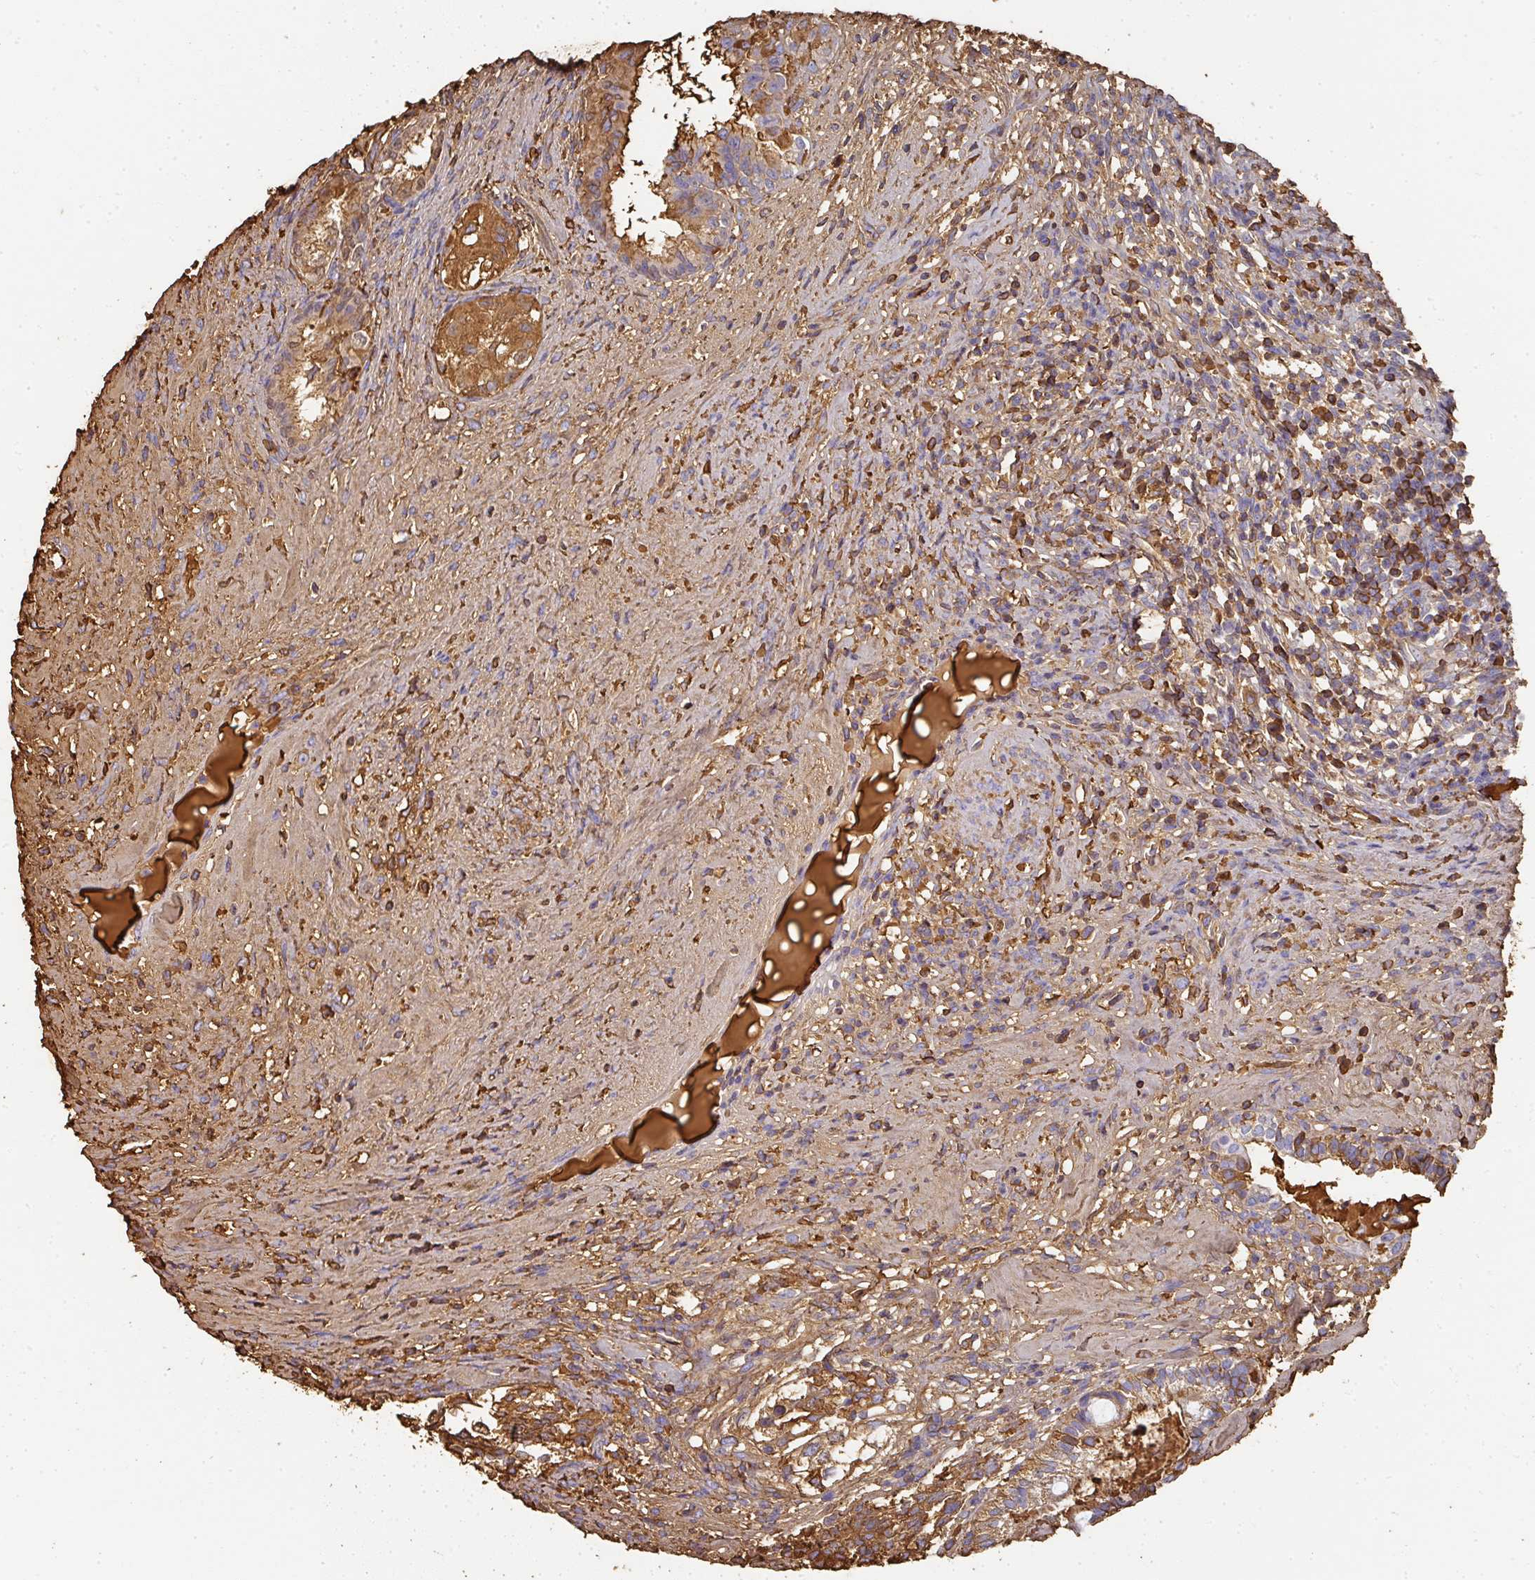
{"staining": {"intensity": "moderate", "quantity": ">75%", "location": "cytoplasmic/membranous"}, "tissue": "testis cancer", "cell_type": "Tumor cells", "image_type": "cancer", "snomed": [{"axis": "morphology", "description": "Seminoma, NOS"}, {"axis": "morphology", "description": "Carcinoma, Embryonal, NOS"}, {"axis": "topography", "description": "Testis"}], "caption": "Immunohistochemistry of human testis cancer (seminoma) reveals medium levels of moderate cytoplasmic/membranous positivity in approximately >75% of tumor cells. Nuclei are stained in blue.", "gene": "ALB", "patient": {"sex": "male", "age": 41}}